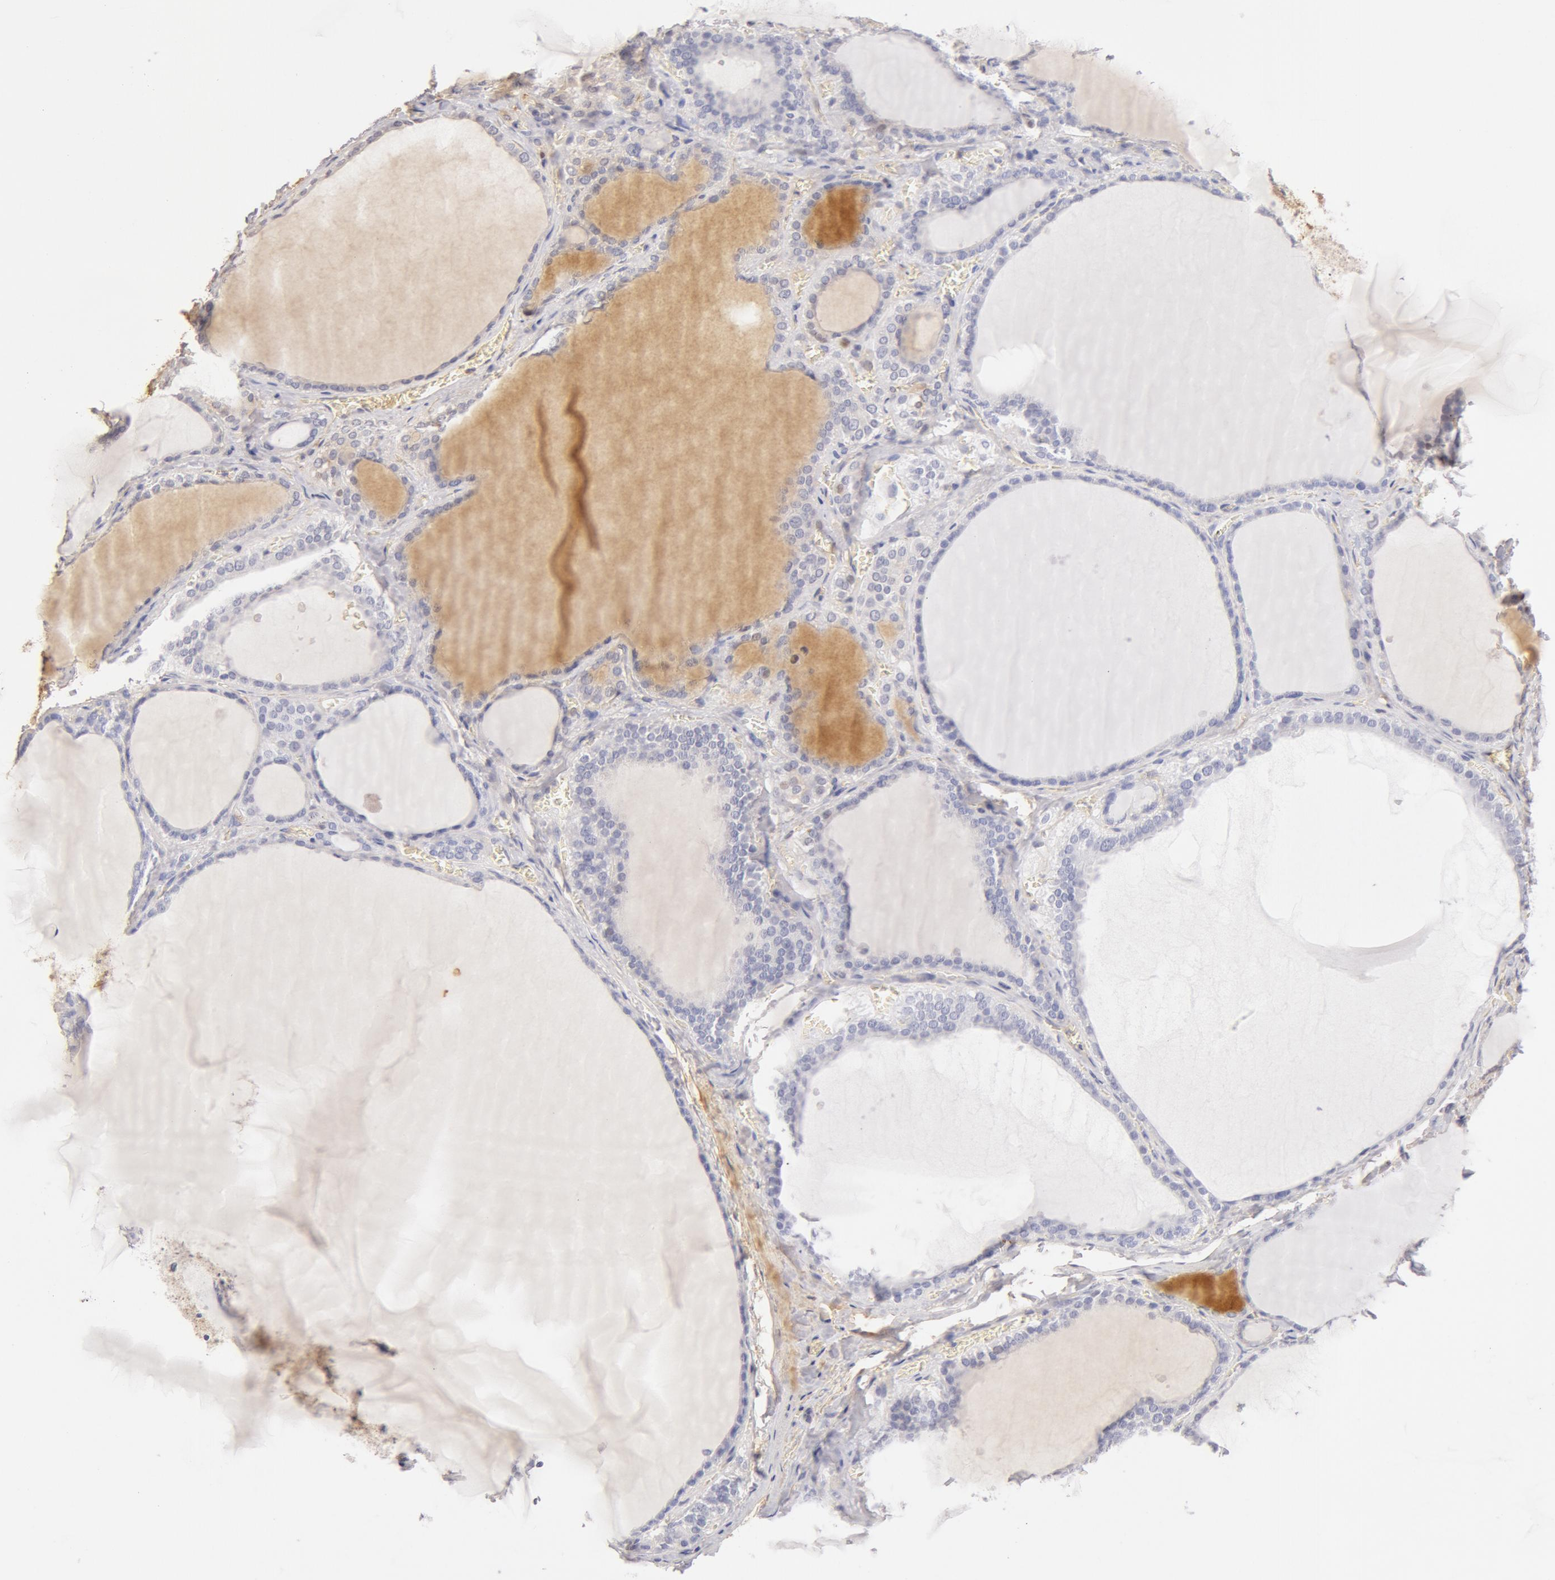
{"staining": {"intensity": "negative", "quantity": "none", "location": "none"}, "tissue": "thyroid gland", "cell_type": "Glandular cells", "image_type": "normal", "snomed": [{"axis": "morphology", "description": "Normal tissue, NOS"}, {"axis": "topography", "description": "Thyroid gland"}], "caption": "Histopathology image shows no protein positivity in glandular cells of unremarkable thyroid gland. Brightfield microscopy of immunohistochemistry (IHC) stained with DAB (brown) and hematoxylin (blue), captured at high magnification.", "gene": "AHSG", "patient": {"sex": "female", "age": 55}}